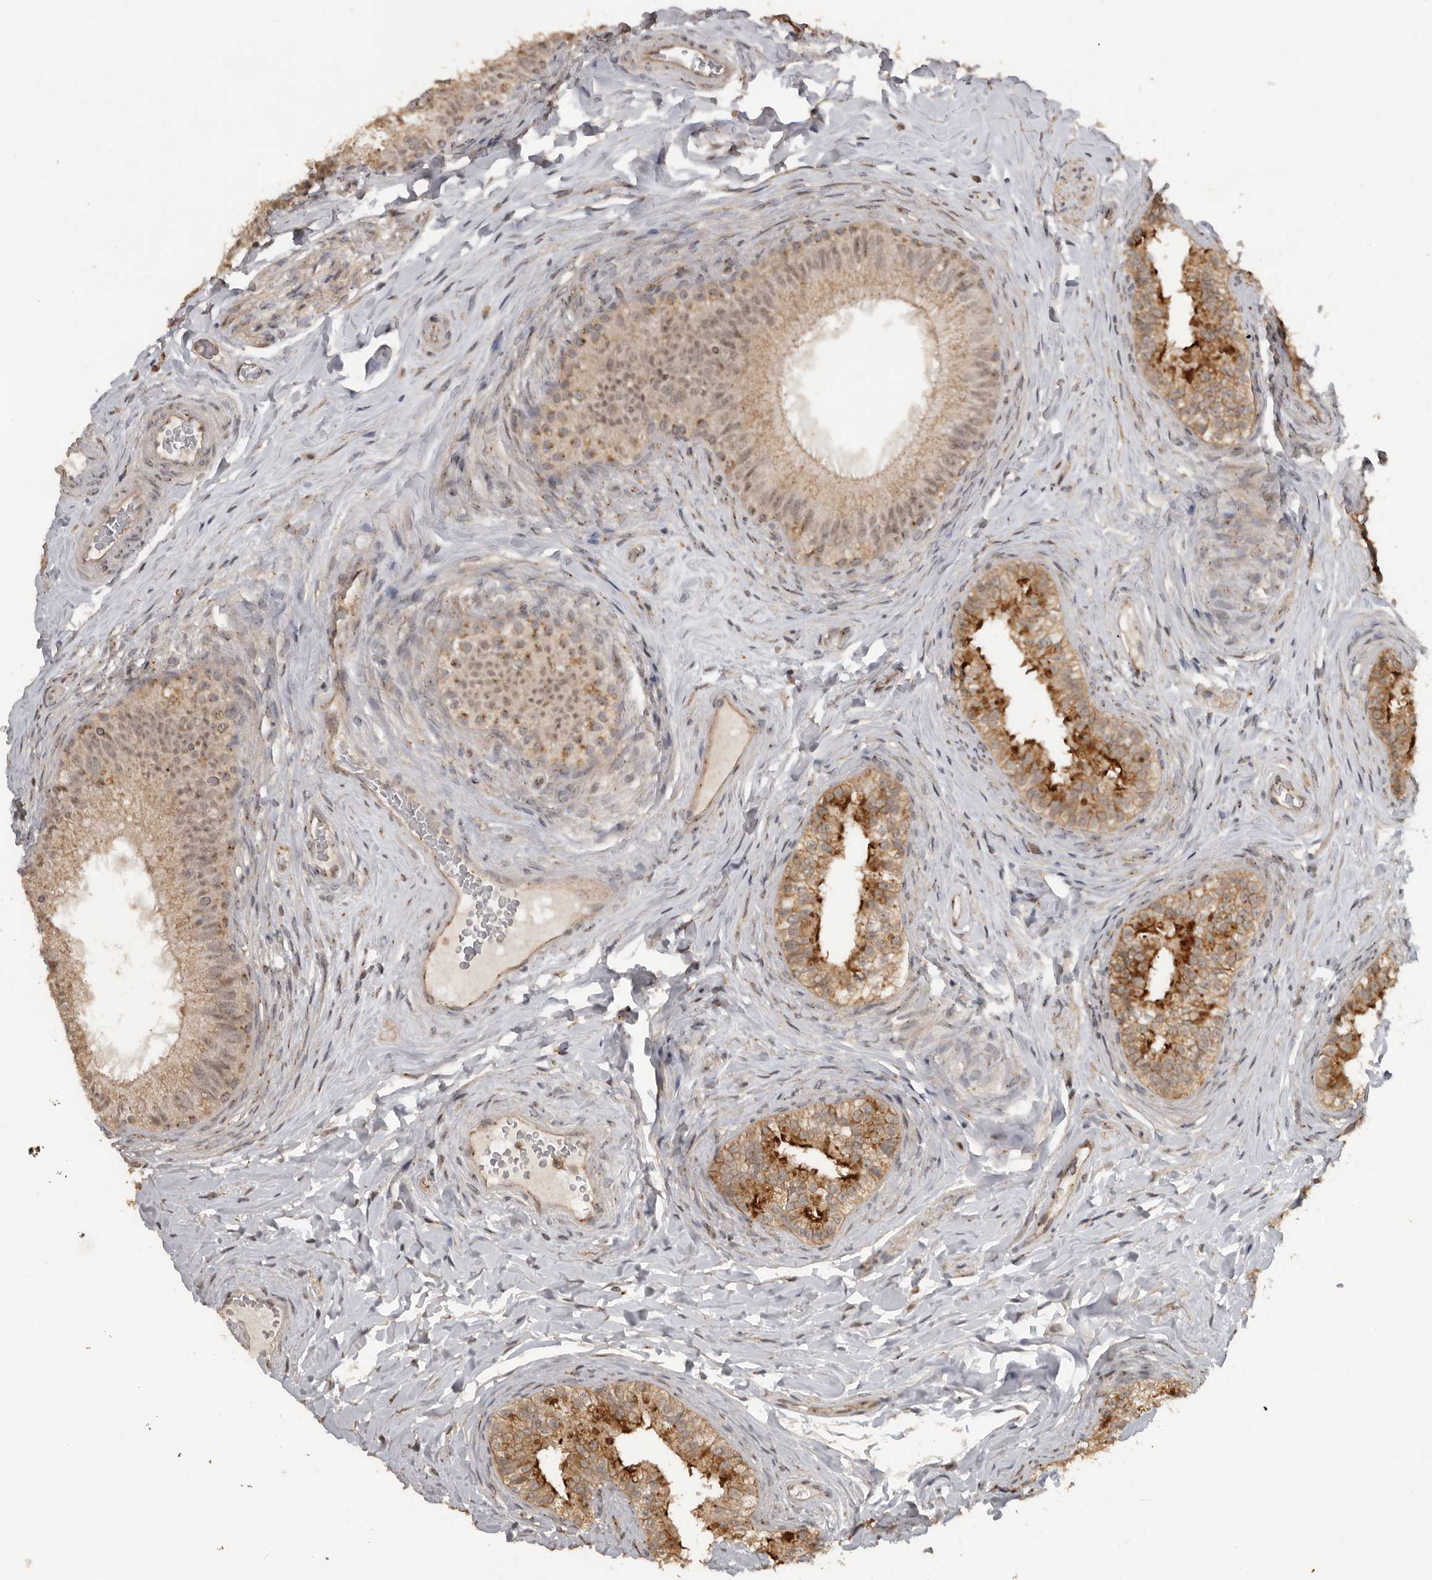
{"staining": {"intensity": "moderate", "quantity": ">75%", "location": "cytoplasmic/membranous"}, "tissue": "epididymis", "cell_type": "Glandular cells", "image_type": "normal", "snomed": [{"axis": "morphology", "description": "Normal tissue, NOS"}, {"axis": "topography", "description": "Epididymis"}], "caption": "Human epididymis stained for a protein (brown) reveals moderate cytoplasmic/membranous positive positivity in about >75% of glandular cells.", "gene": "CEP350", "patient": {"sex": "male", "age": 49}}